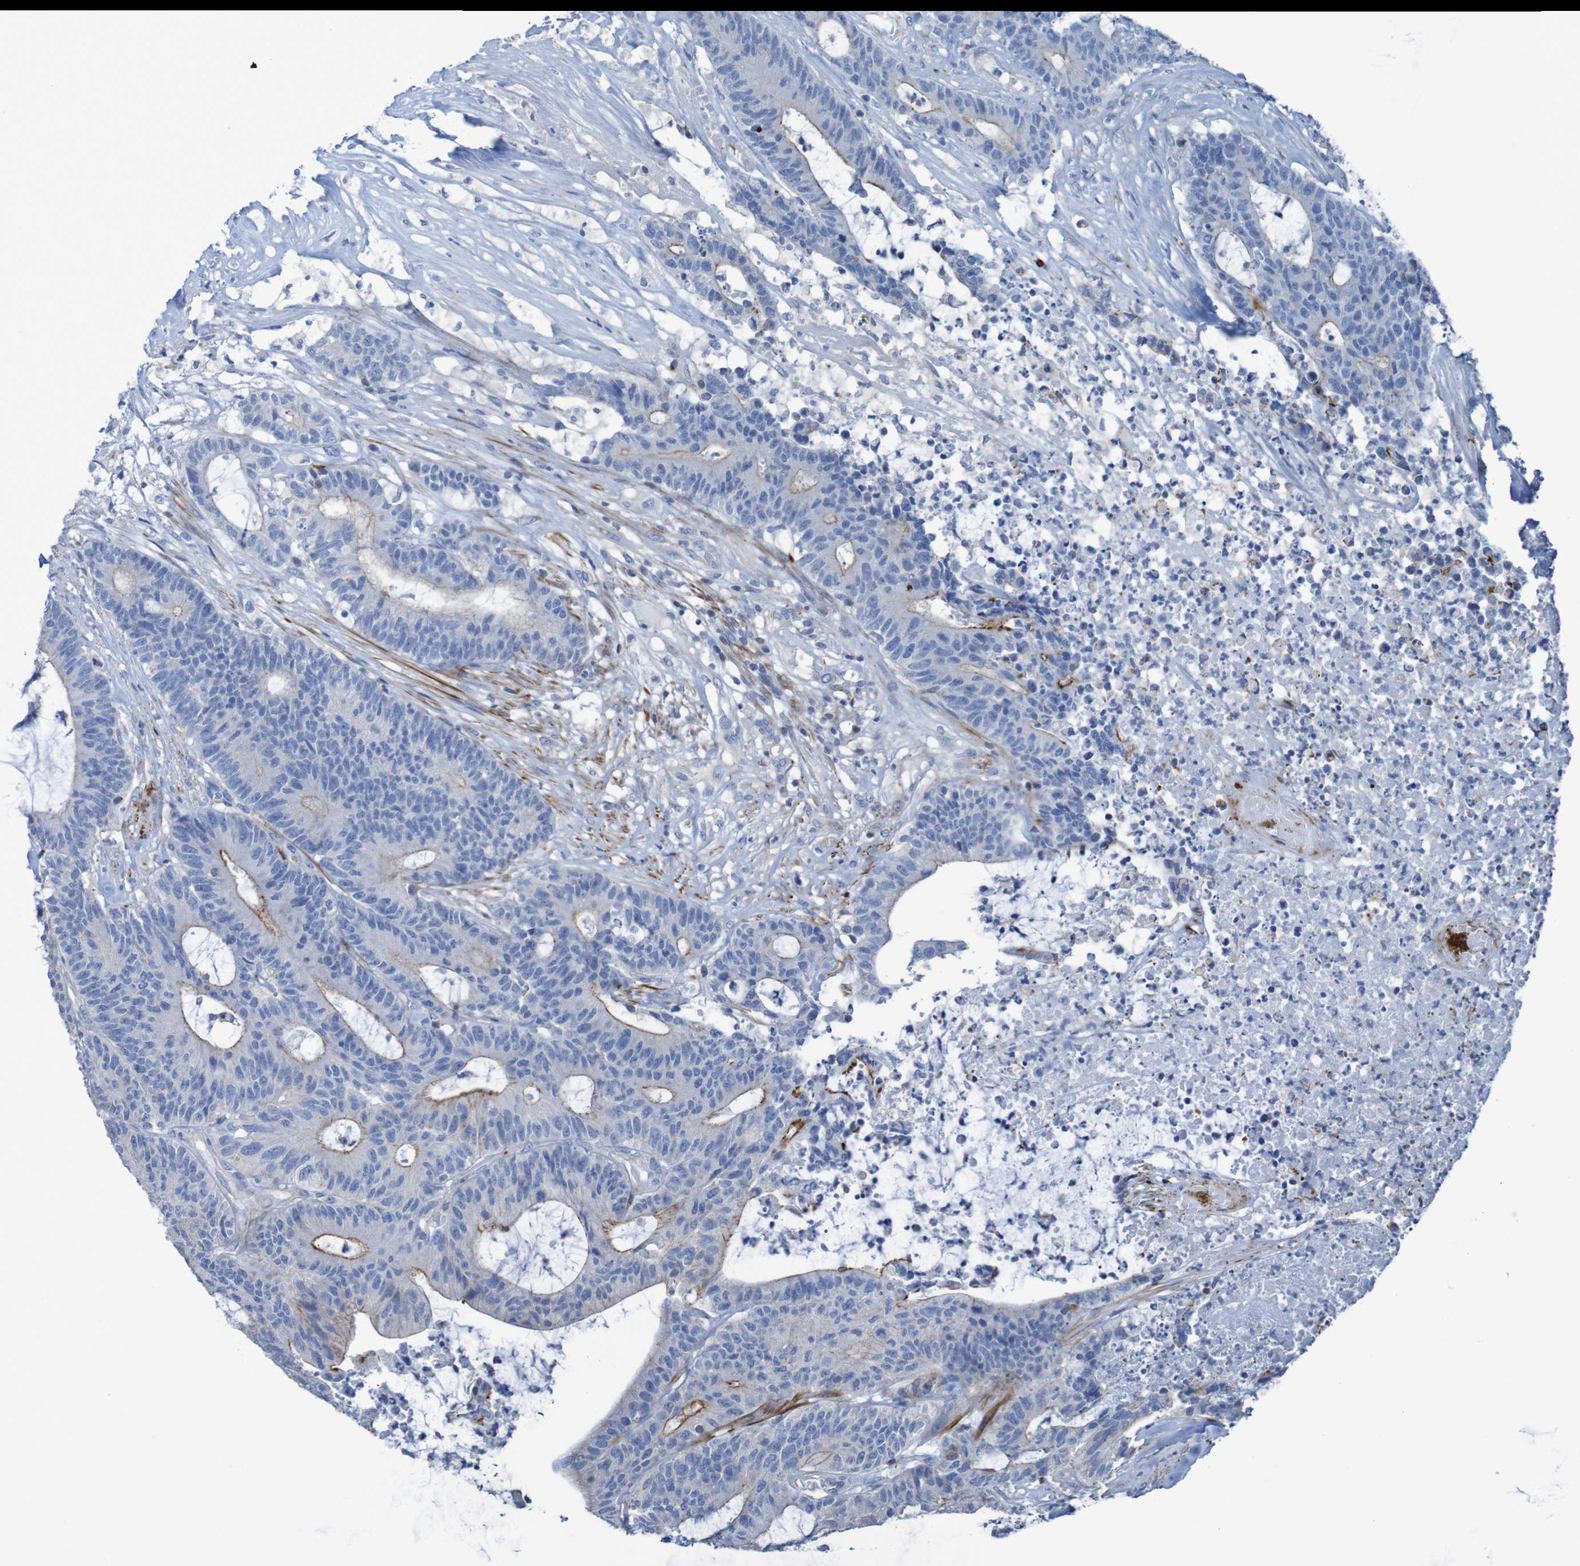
{"staining": {"intensity": "moderate", "quantity": "25%-75%", "location": "cytoplasmic/membranous"}, "tissue": "colorectal cancer", "cell_type": "Tumor cells", "image_type": "cancer", "snomed": [{"axis": "morphology", "description": "Adenocarcinoma, NOS"}, {"axis": "topography", "description": "Colon"}], "caption": "This is an image of immunohistochemistry staining of colorectal cancer, which shows moderate staining in the cytoplasmic/membranous of tumor cells.", "gene": "RNF182", "patient": {"sex": "female", "age": 84}}